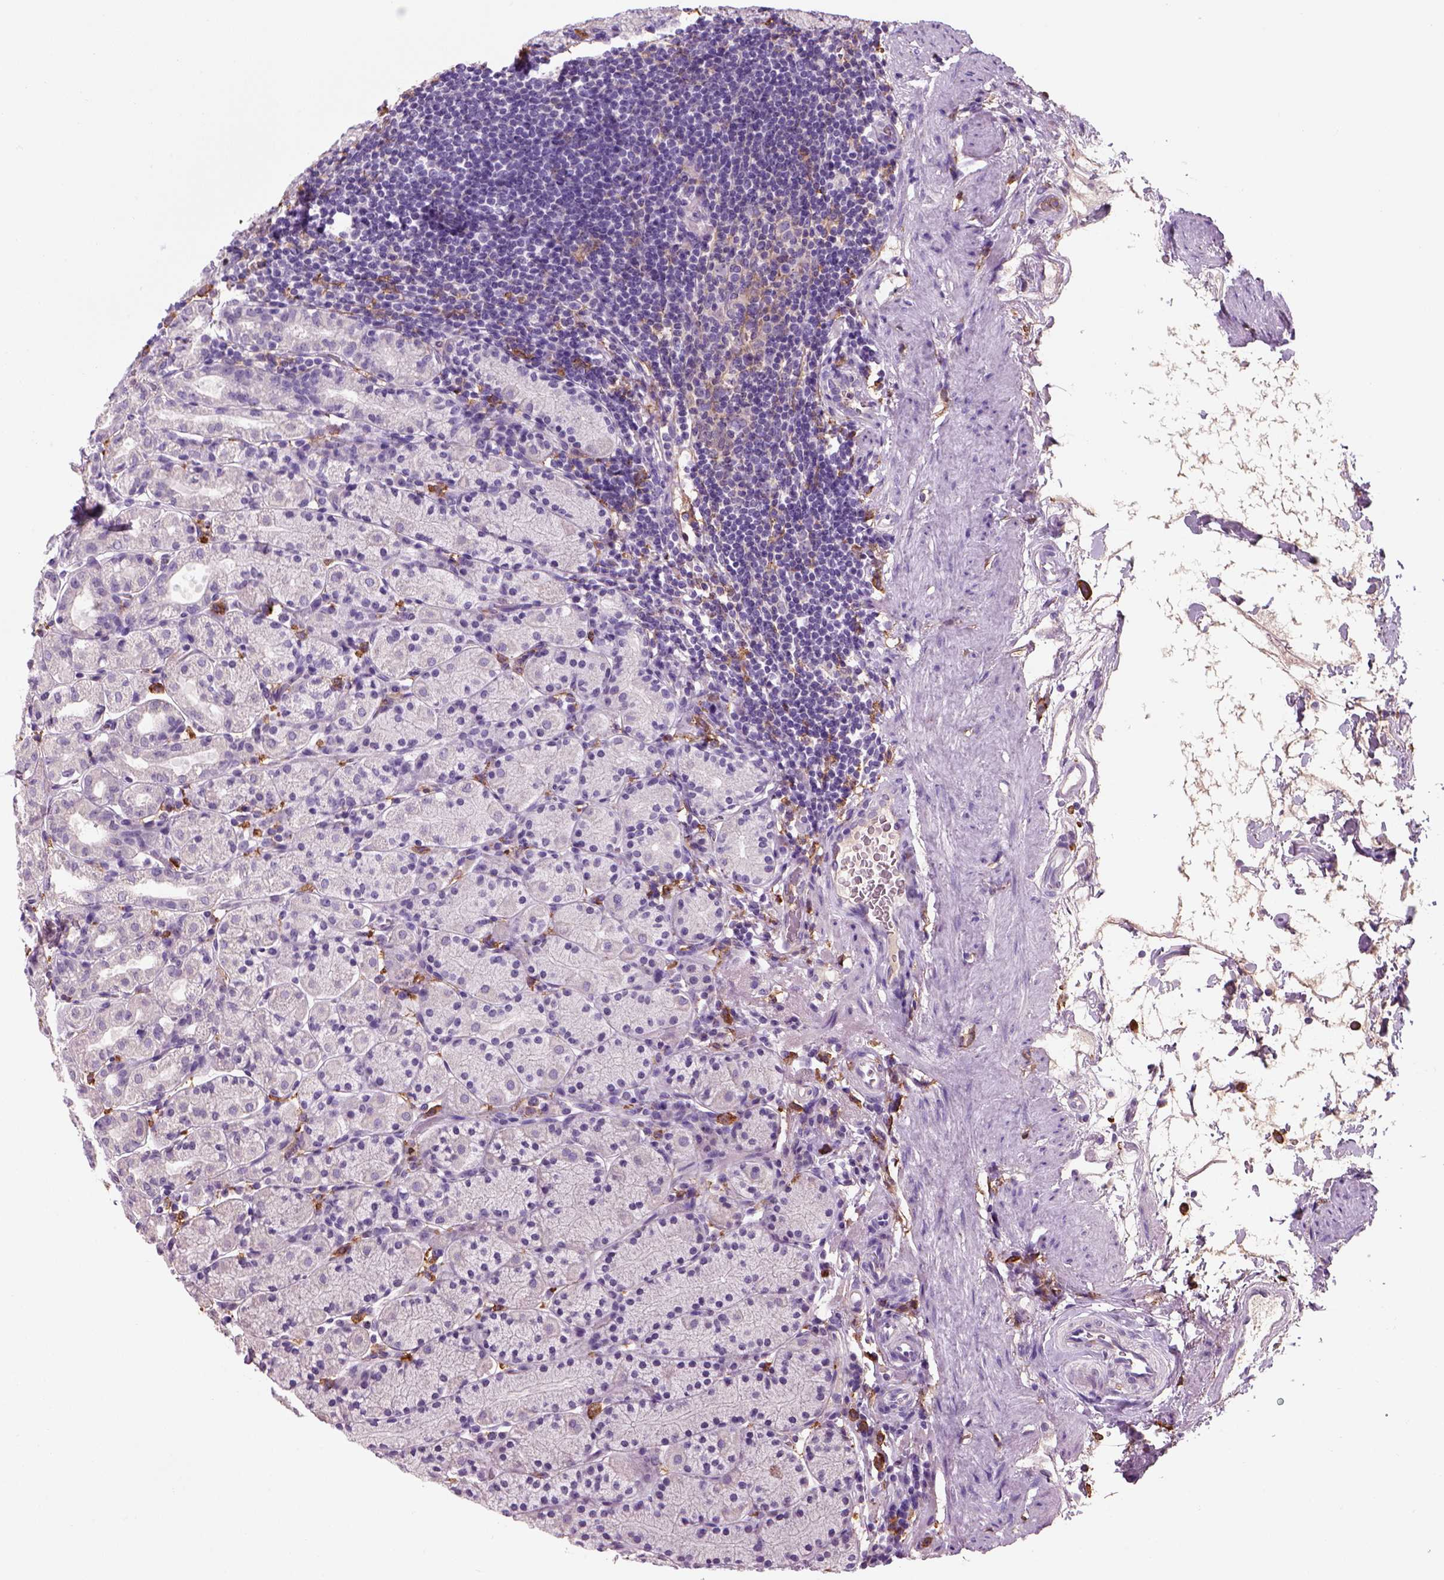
{"staining": {"intensity": "negative", "quantity": "none", "location": "none"}, "tissue": "stomach", "cell_type": "Glandular cells", "image_type": "normal", "snomed": [{"axis": "morphology", "description": "Normal tissue, NOS"}, {"axis": "topography", "description": "Stomach, upper"}, {"axis": "topography", "description": "Stomach"}], "caption": "Immunohistochemistry (IHC) of normal stomach reveals no positivity in glandular cells.", "gene": "CD14", "patient": {"sex": "male", "age": 62}}